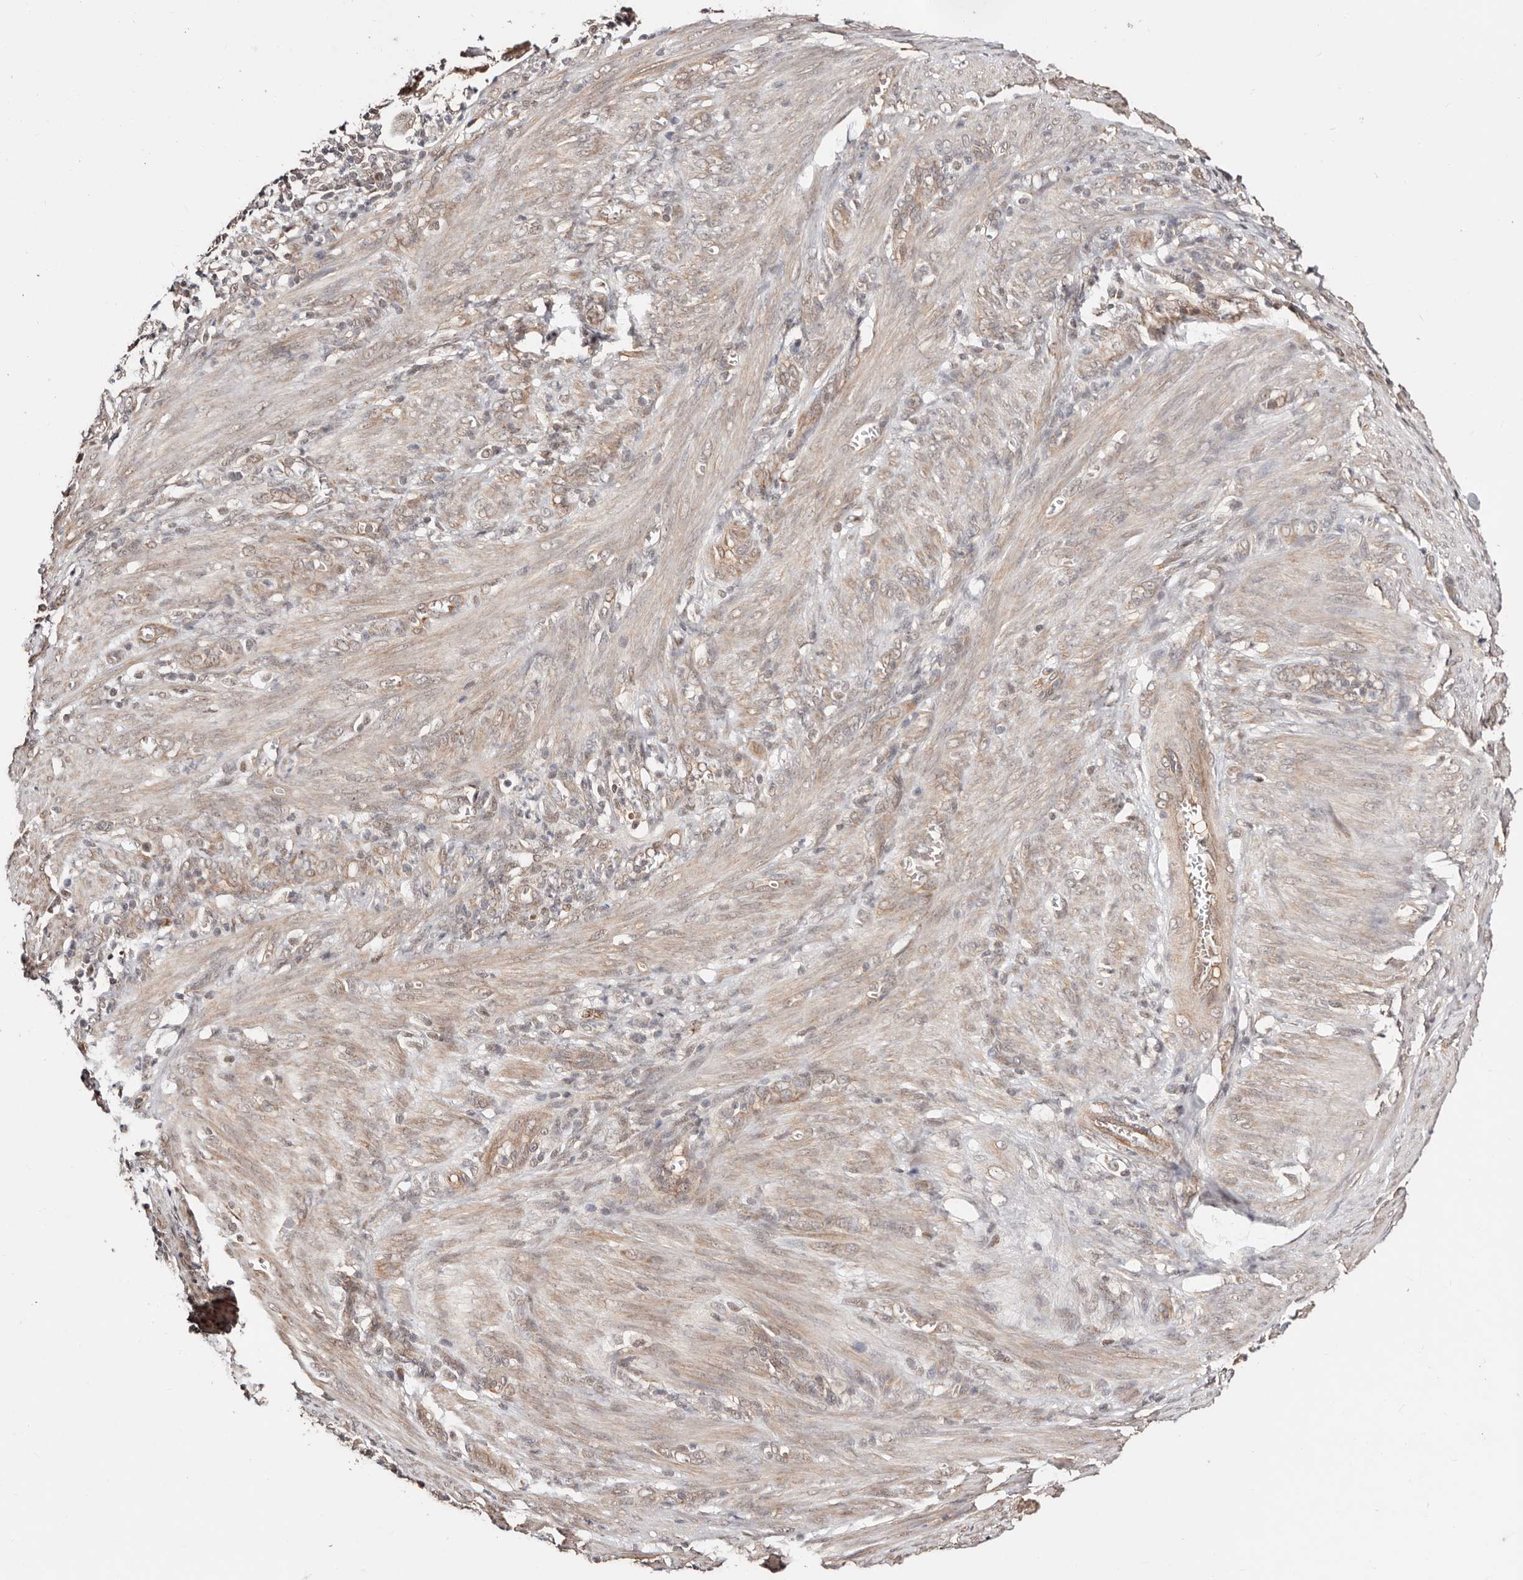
{"staining": {"intensity": "weak", "quantity": "<25%", "location": "cytoplasmic/membranous,nuclear"}, "tissue": "endometrial cancer", "cell_type": "Tumor cells", "image_type": "cancer", "snomed": [{"axis": "morphology", "description": "Adenocarcinoma, NOS"}, {"axis": "topography", "description": "Endometrium"}], "caption": "Immunohistochemical staining of adenocarcinoma (endometrial) reveals no significant positivity in tumor cells.", "gene": "CTNNBL1", "patient": {"sex": "female", "age": 51}}